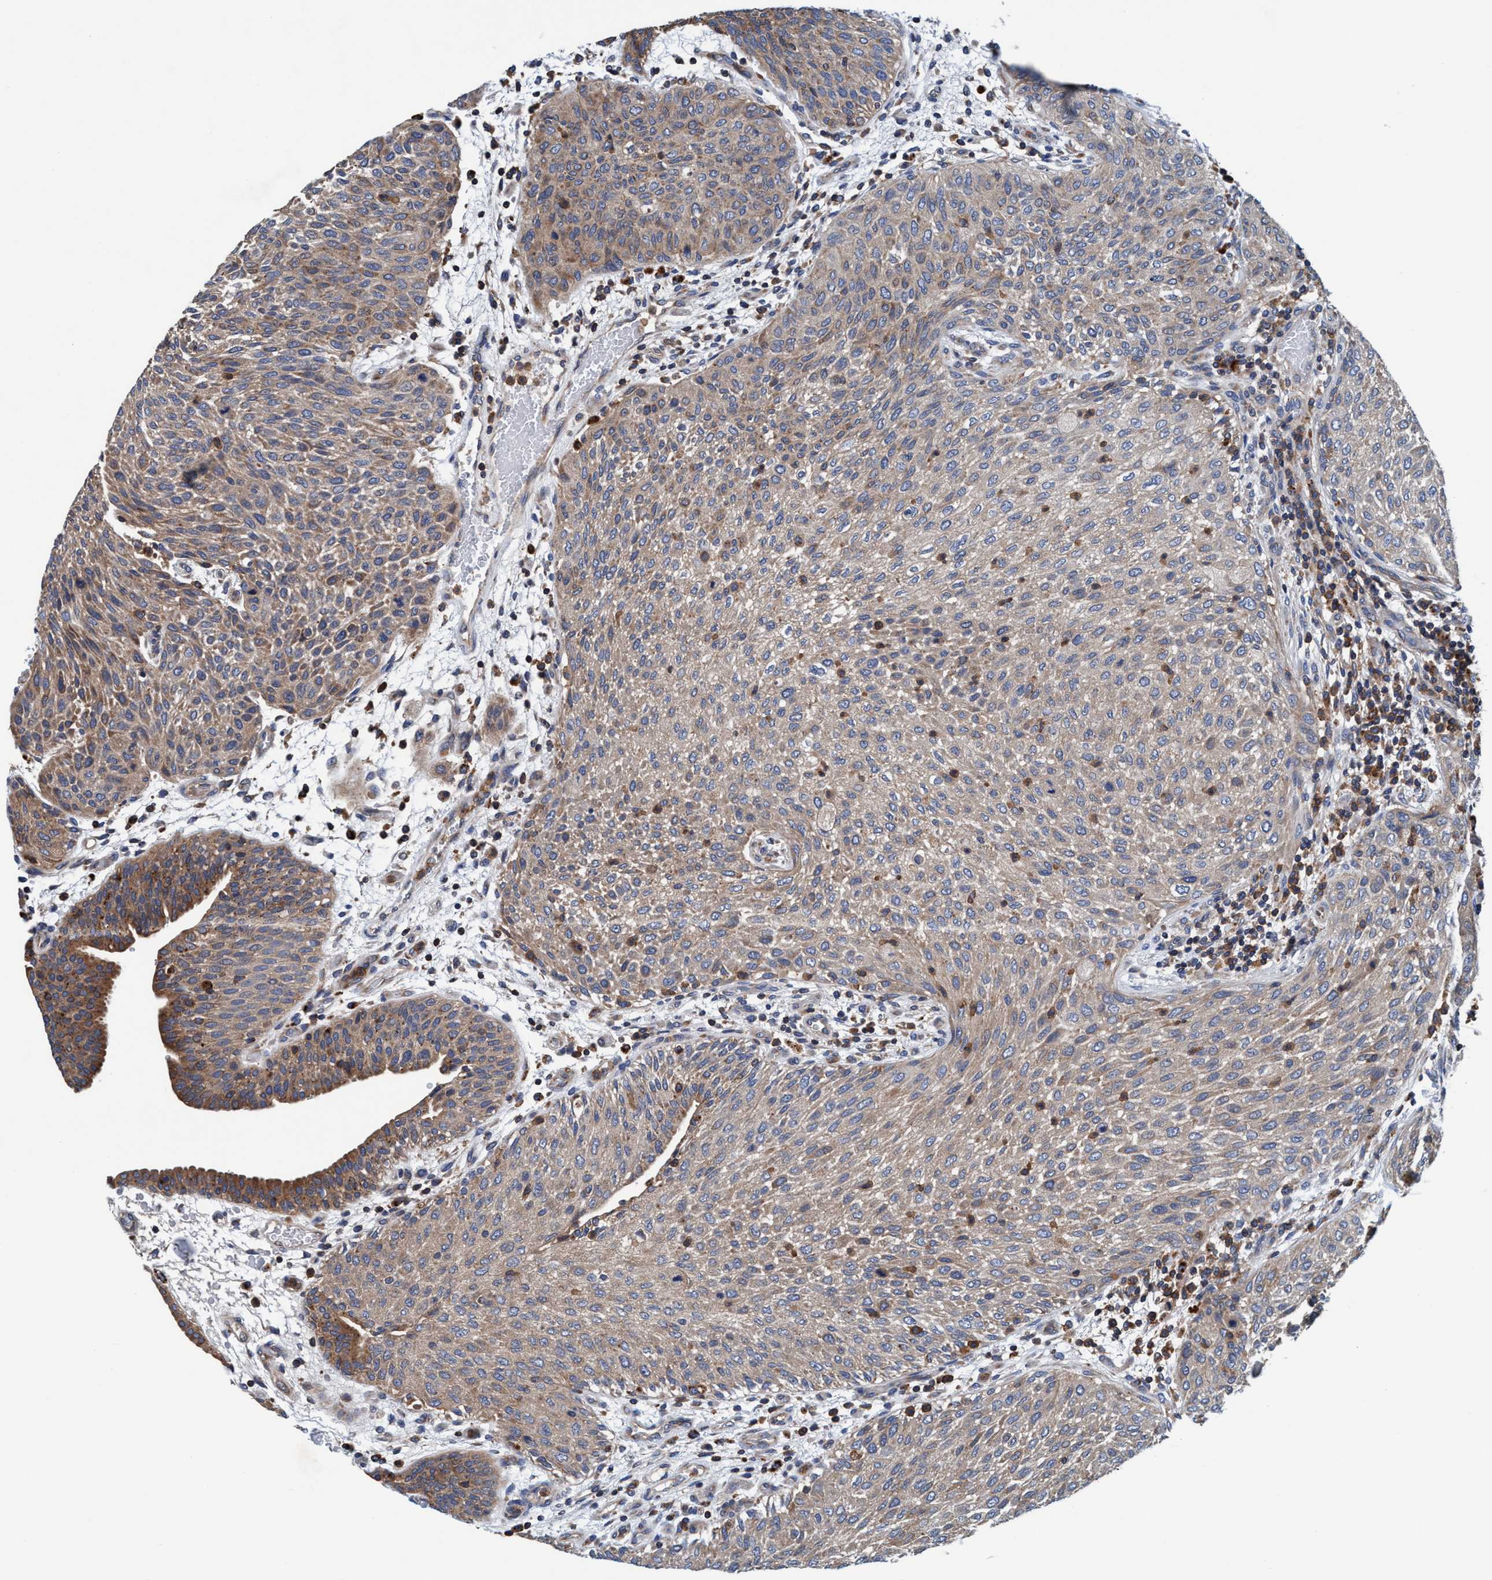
{"staining": {"intensity": "weak", "quantity": "25%-75%", "location": "cytoplasmic/membranous"}, "tissue": "urothelial cancer", "cell_type": "Tumor cells", "image_type": "cancer", "snomed": [{"axis": "morphology", "description": "Urothelial carcinoma, Low grade"}, {"axis": "morphology", "description": "Urothelial carcinoma, High grade"}, {"axis": "topography", "description": "Urinary bladder"}], "caption": "Urothelial cancer stained for a protein (brown) shows weak cytoplasmic/membranous positive staining in about 25%-75% of tumor cells.", "gene": "ENDOG", "patient": {"sex": "male", "age": 35}}